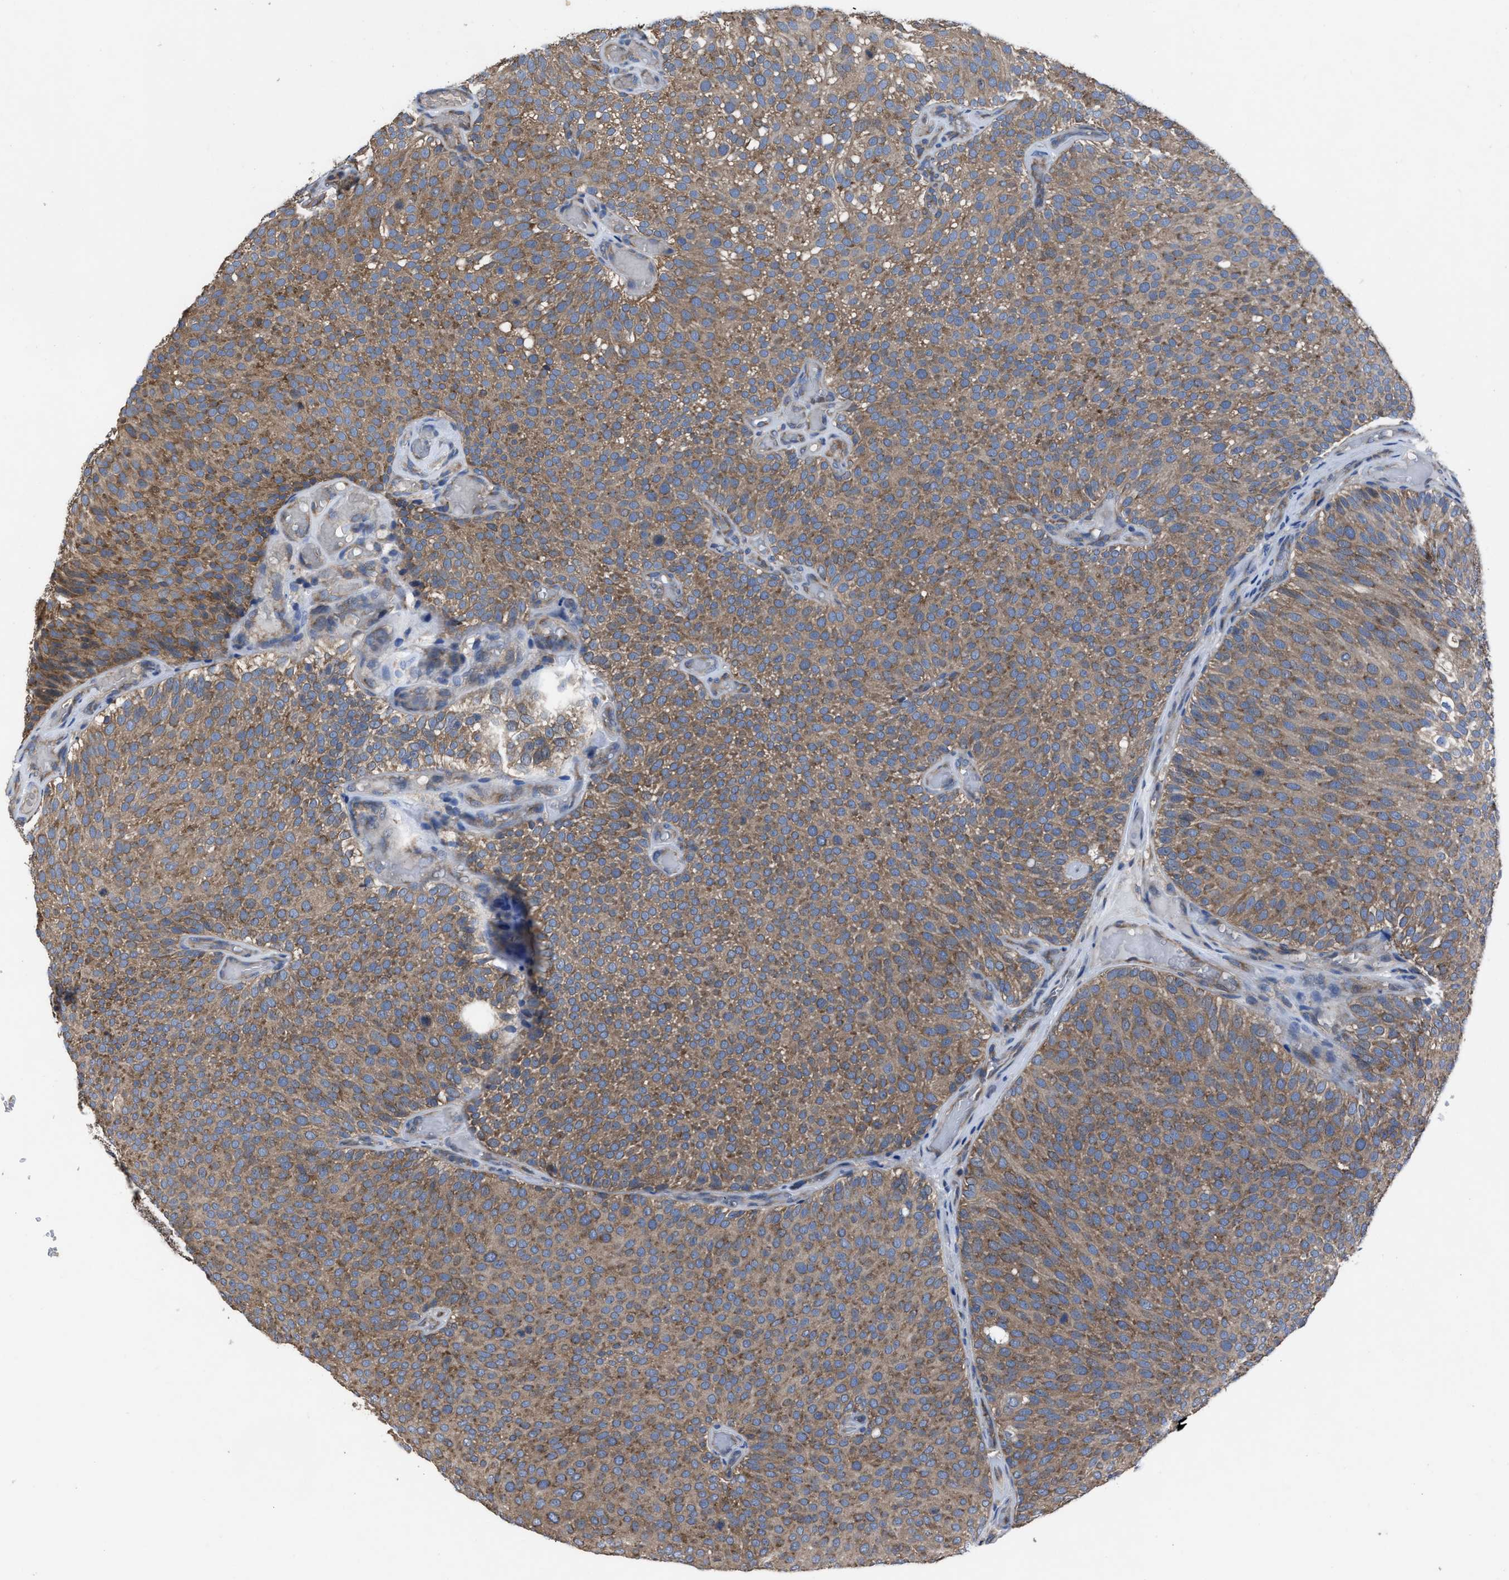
{"staining": {"intensity": "moderate", "quantity": ">75%", "location": "cytoplasmic/membranous"}, "tissue": "urothelial cancer", "cell_type": "Tumor cells", "image_type": "cancer", "snomed": [{"axis": "morphology", "description": "Urothelial carcinoma, Low grade"}, {"axis": "topography", "description": "Urinary bladder"}], "caption": "A high-resolution photomicrograph shows immunohistochemistry (IHC) staining of urothelial cancer, which demonstrates moderate cytoplasmic/membranous staining in approximately >75% of tumor cells. (IHC, brightfield microscopy, high magnification).", "gene": "UPF1", "patient": {"sex": "male", "age": 78}}